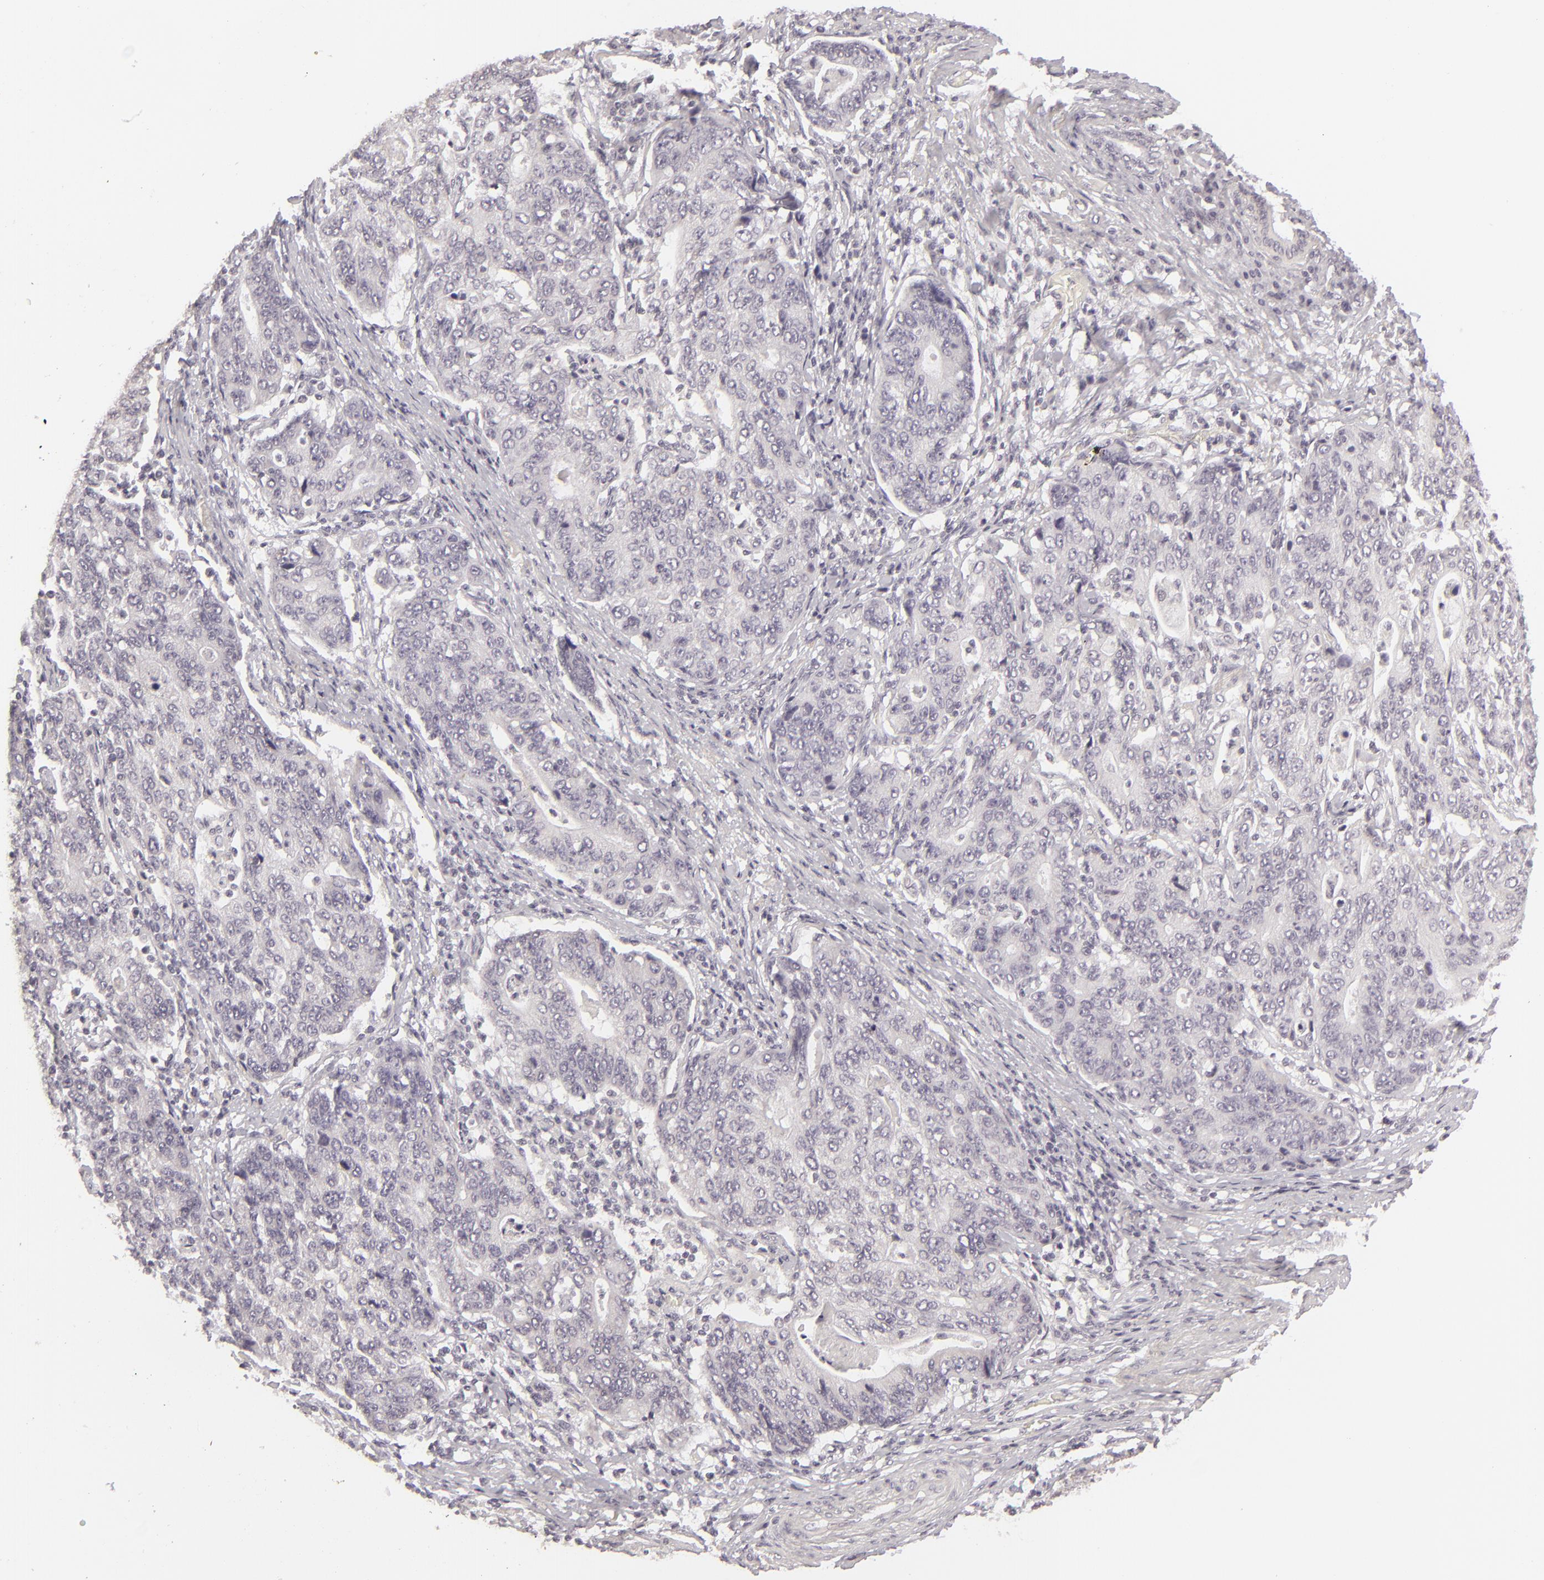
{"staining": {"intensity": "negative", "quantity": "none", "location": "none"}, "tissue": "stomach cancer", "cell_type": "Tumor cells", "image_type": "cancer", "snomed": [{"axis": "morphology", "description": "Adenocarcinoma, NOS"}, {"axis": "topography", "description": "Esophagus"}, {"axis": "topography", "description": "Stomach"}], "caption": "Immunohistochemical staining of stomach adenocarcinoma displays no significant positivity in tumor cells. (IHC, brightfield microscopy, high magnification).", "gene": "SIX1", "patient": {"sex": "male", "age": 74}}